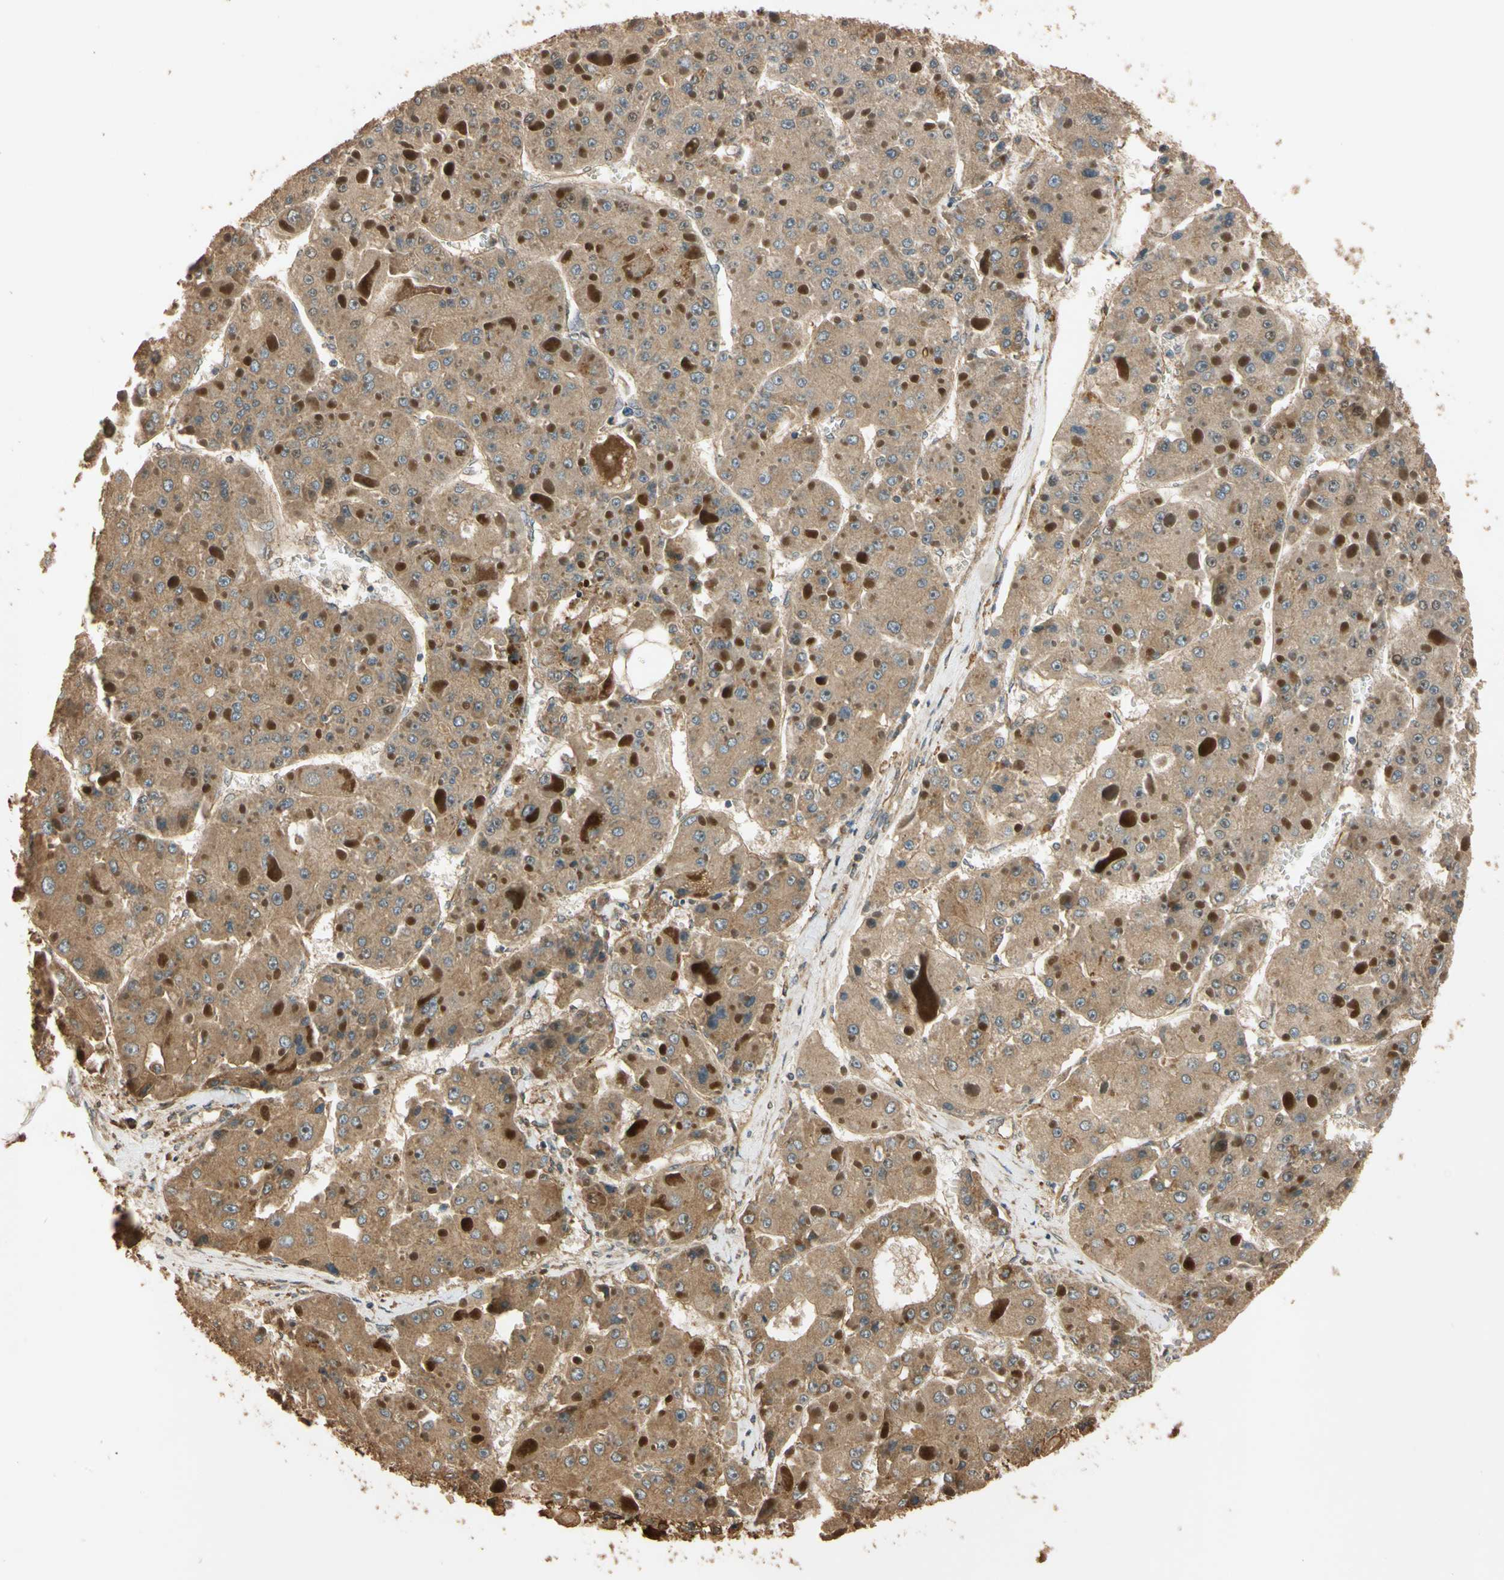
{"staining": {"intensity": "moderate", "quantity": ">75%", "location": "cytoplasmic/membranous"}, "tissue": "liver cancer", "cell_type": "Tumor cells", "image_type": "cancer", "snomed": [{"axis": "morphology", "description": "Carcinoma, Hepatocellular, NOS"}, {"axis": "topography", "description": "Liver"}], "caption": "Immunohistochemistry photomicrograph of human hepatocellular carcinoma (liver) stained for a protein (brown), which demonstrates medium levels of moderate cytoplasmic/membranous staining in approximately >75% of tumor cells.", "gene": "MGRN1", "patient": {"sex": "female", "age": 73}}